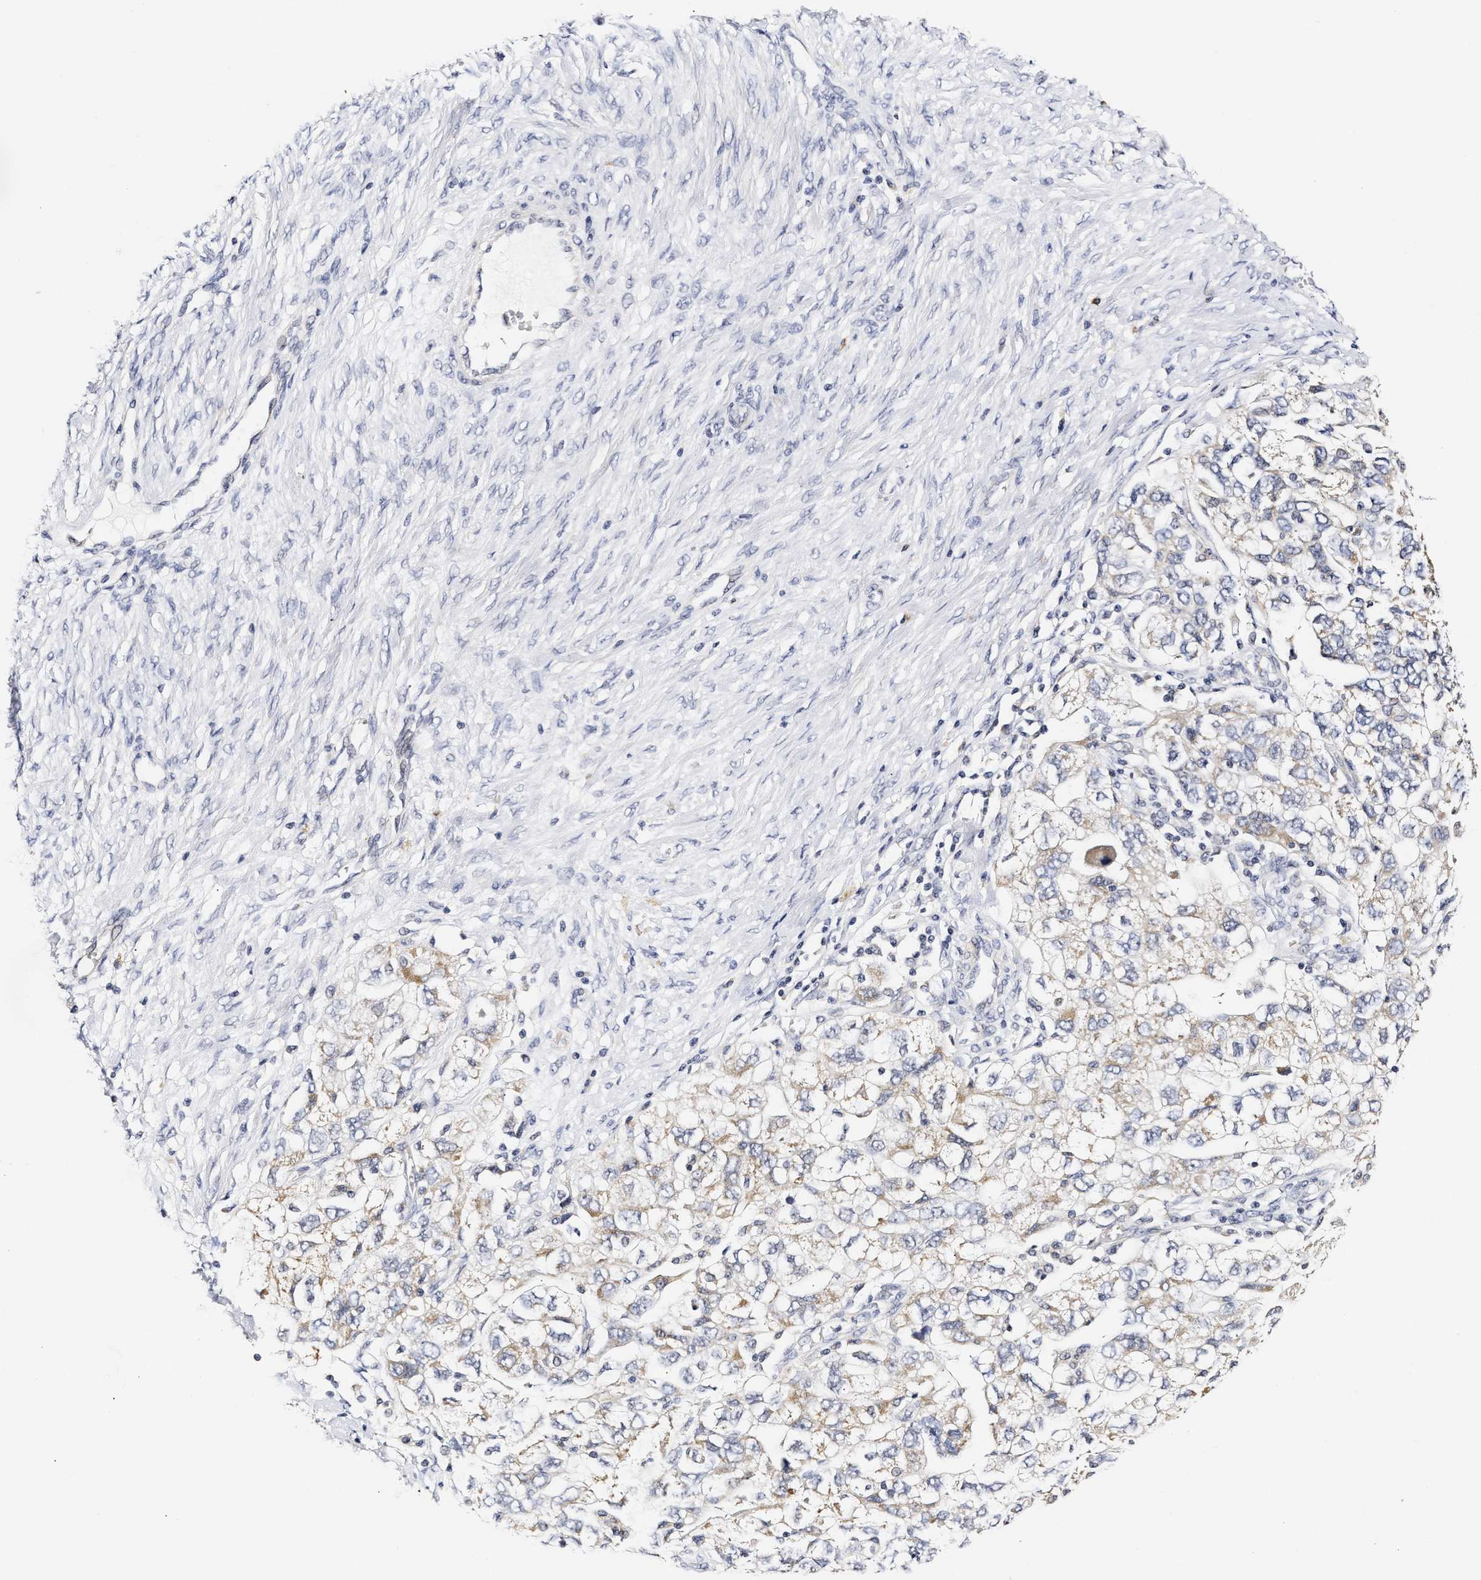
{"staining": {"intensity": "weak", "quantity": "<25%", "location": "cytoplasmic/membranous"}, "tissue": "ovarian cancer", "cell_type": "Tumor cells", "image_type": "cancer", "snomed": [{"axis": "morphology", "description": "Carcinoma, NOS"}, {"axis": "morphology", "description": "Cystadenocarcinoma, serous, NOS"}, {"axis": "topography", "description": "Ovary"}], "caption": "This image is of carcinoma (ovarian) stained with immunohistochemistry to label a protein in brown with the nuclei are counter-stained blue. There is no staining in tumor cells.", "gene": "RINT1", "patient": {"sex": "female", "age": 69}}